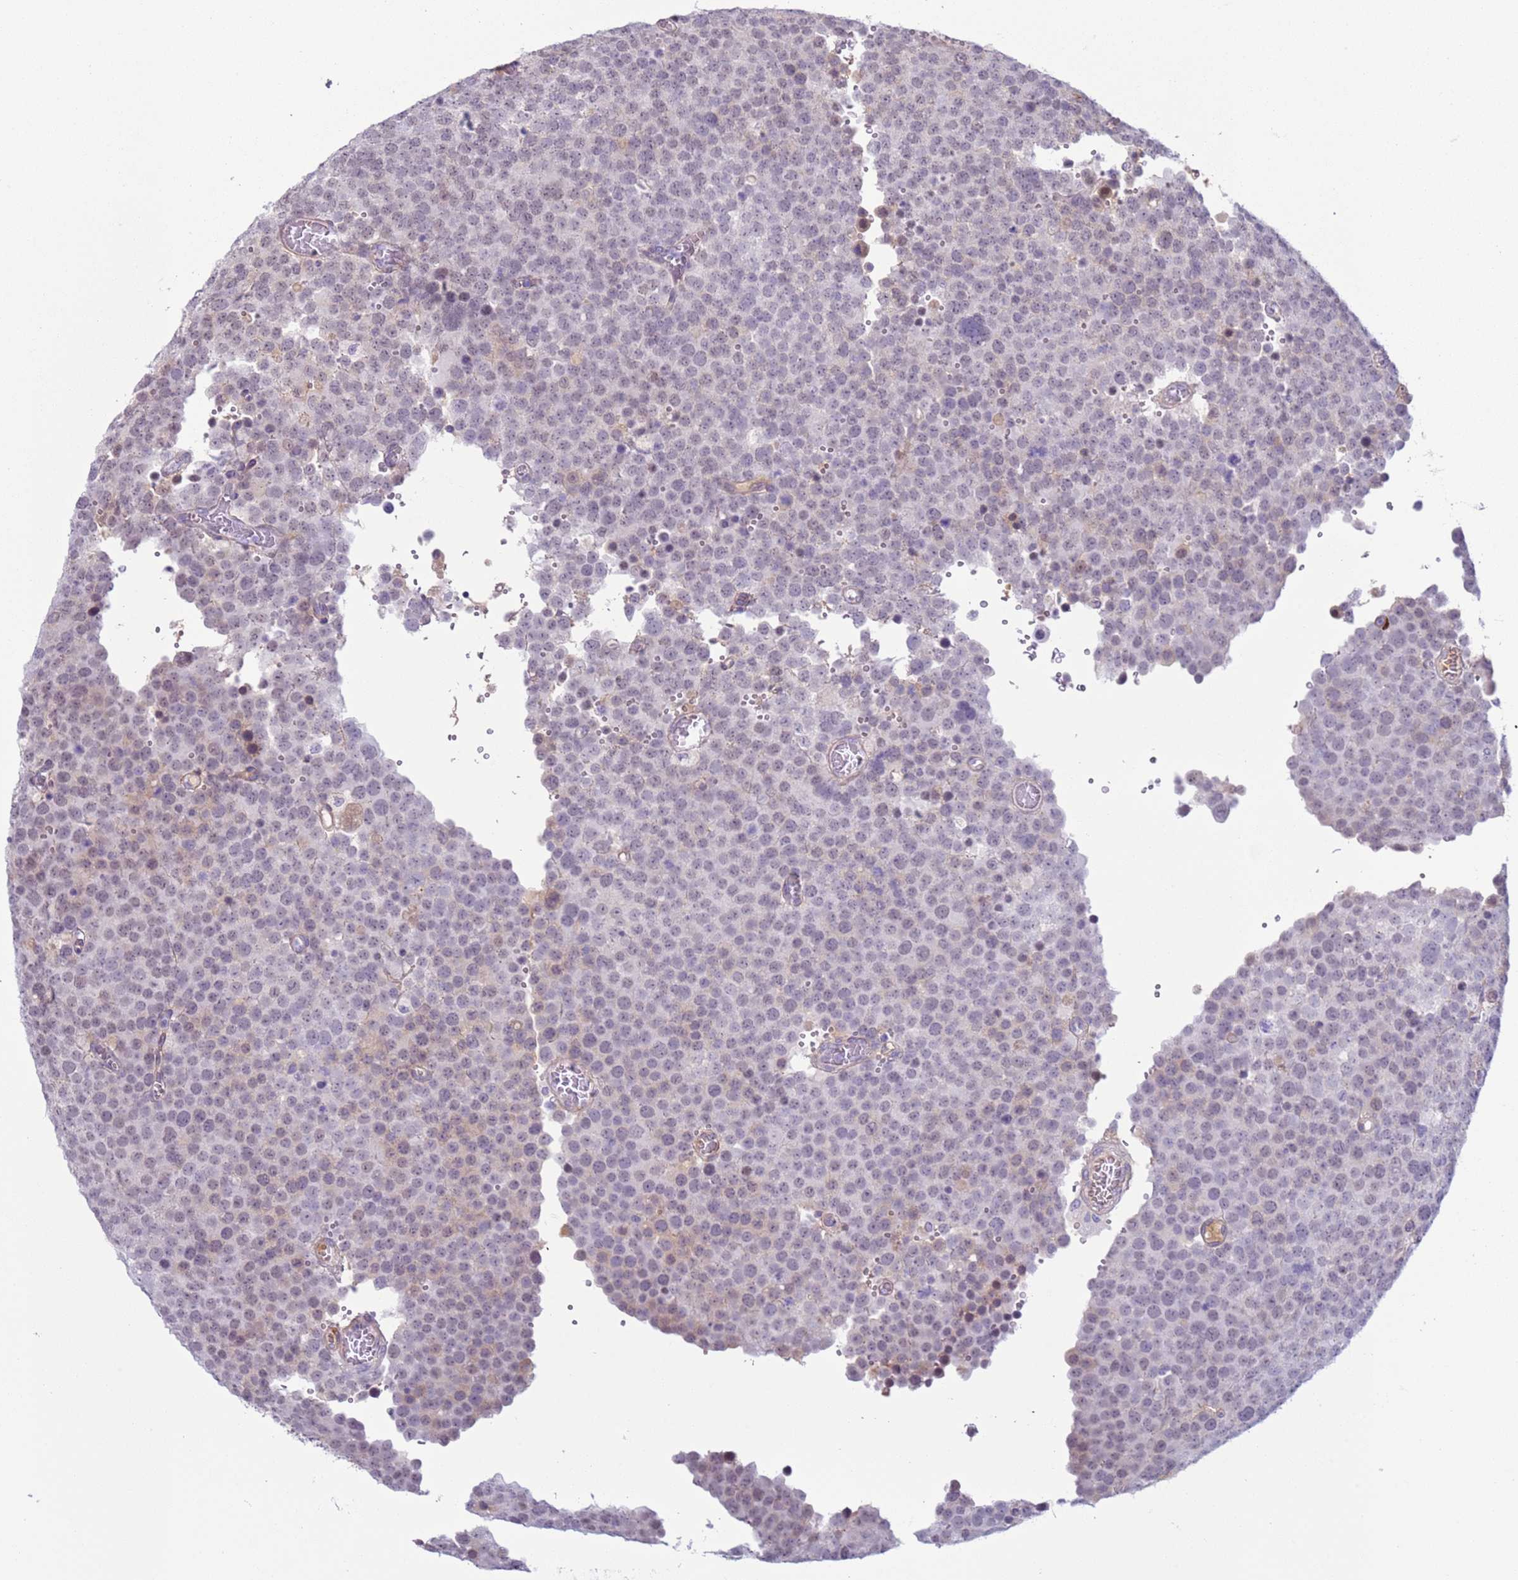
{"staining": {"intensity": "negative", "quantity": "none", "location": "none"}, "tissue": "testis cancer", "cell_type": "Tumor cells", "image_type": "cancer", "snomed": [{"axis": "morphology", "description": "Normal tissue, NOS"}, {"axis": "morphology", "description": "Seminoma, NOS"}, {"axis": "topography", "description": "Testis"}], "caption": "High magnification brightfield microscopy of testis cancer stained with DAB (brown) and counterstained with hematoxylin (blue): tumor cells show no significant staining. (DAB immunohistochemistry with hematoxylin counter stain).", "gene": "NPAP1", "patient": {"sex": "male", "age": 71}}